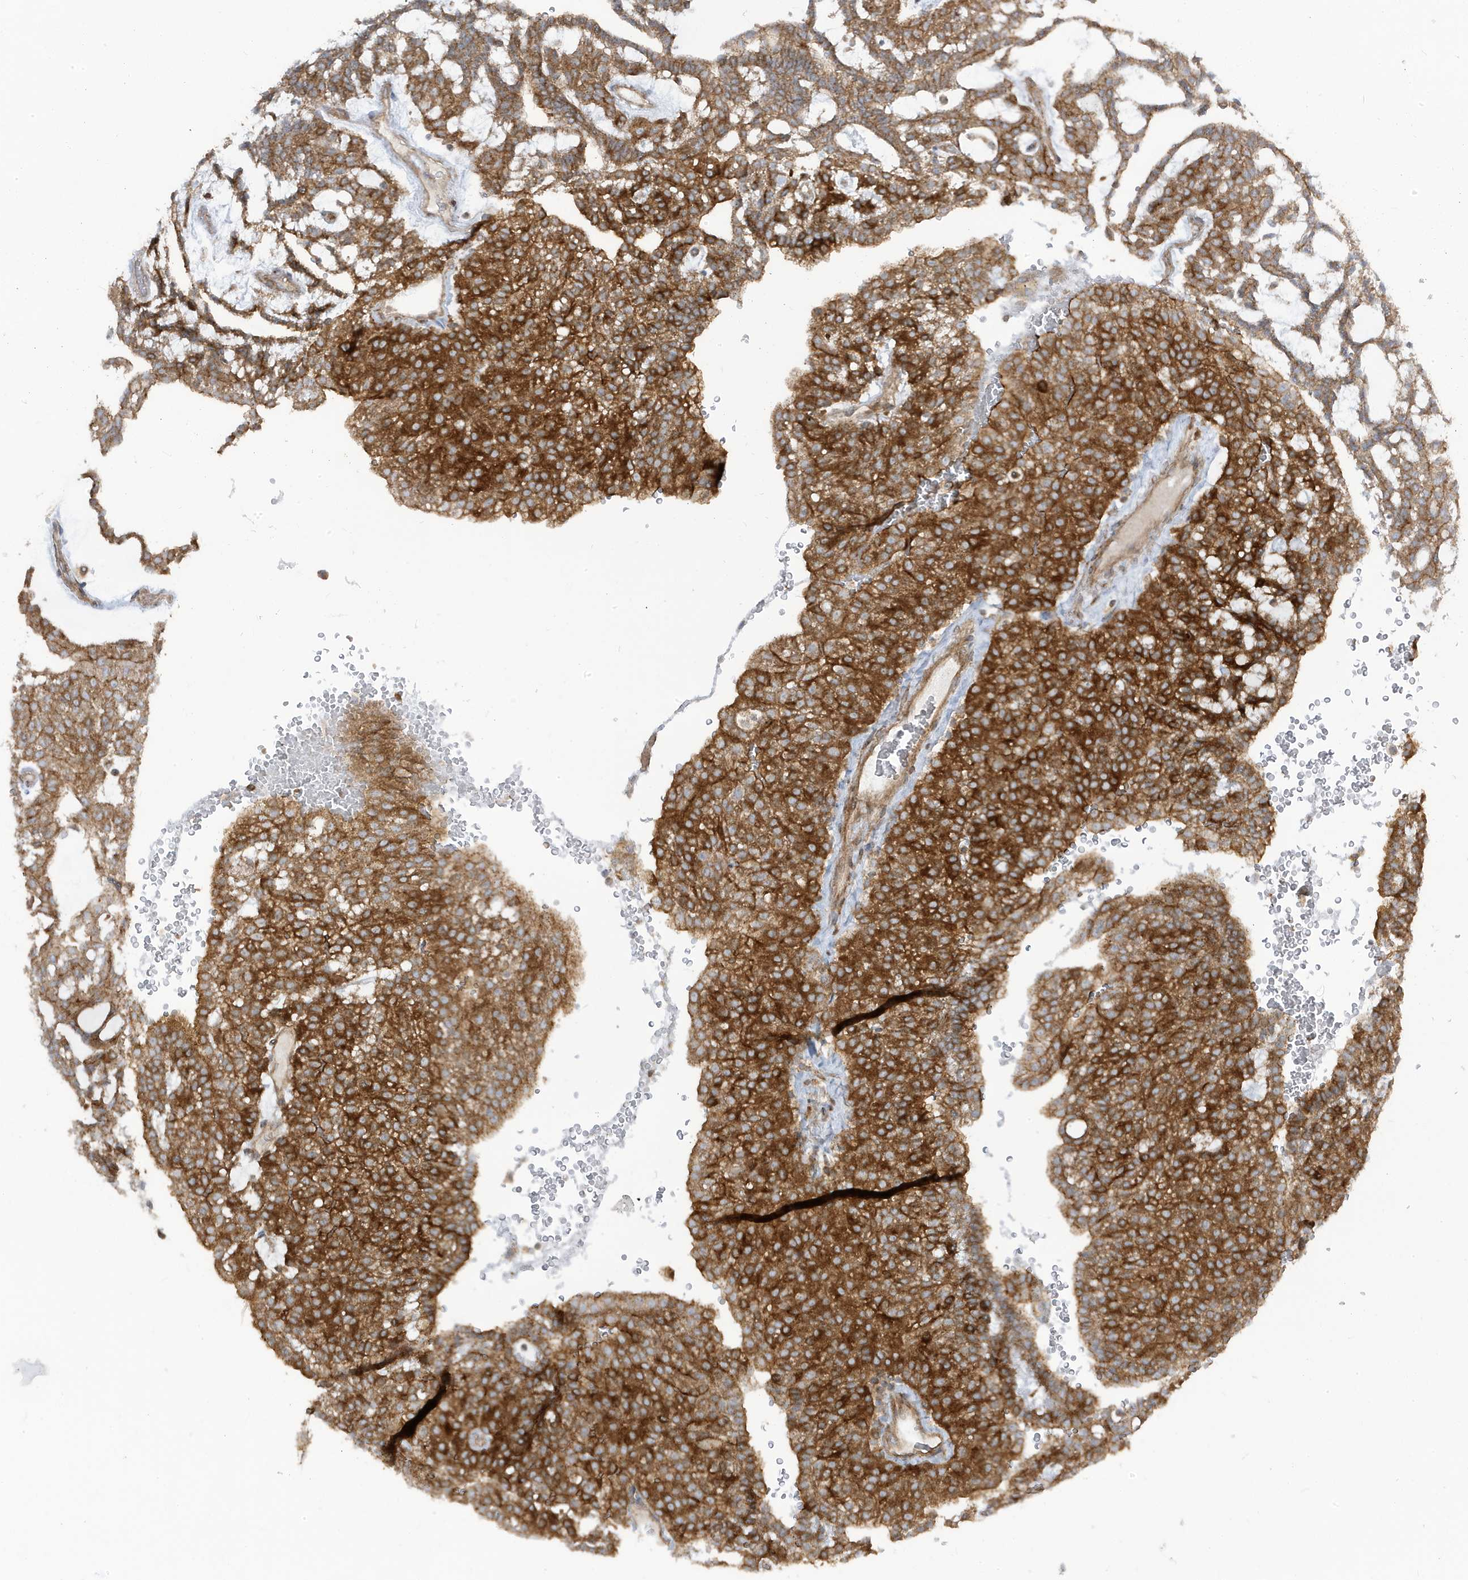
{"staining": {"intensity": "strong", "quantity": ">75%", "location": "cytoplasmic/membranous"}, "tissue": "renal cancer", "cell_type": "Tumor cells", "image_type": "cancer", "snomed": [{"axis": "morphology", "description": "Adenocarcinoma, NOS"}, {"axis": "topography", "description": "Kidney"}], "caption": "About >75% of tumor cells in human adenocarcinoma (renal) demonstrate strong cytoplasmic/membranous protein staining as visualized by brown immunohistochemical staining.", "gene": "STAM", "patient": {"sex": "male", "age": 63}}